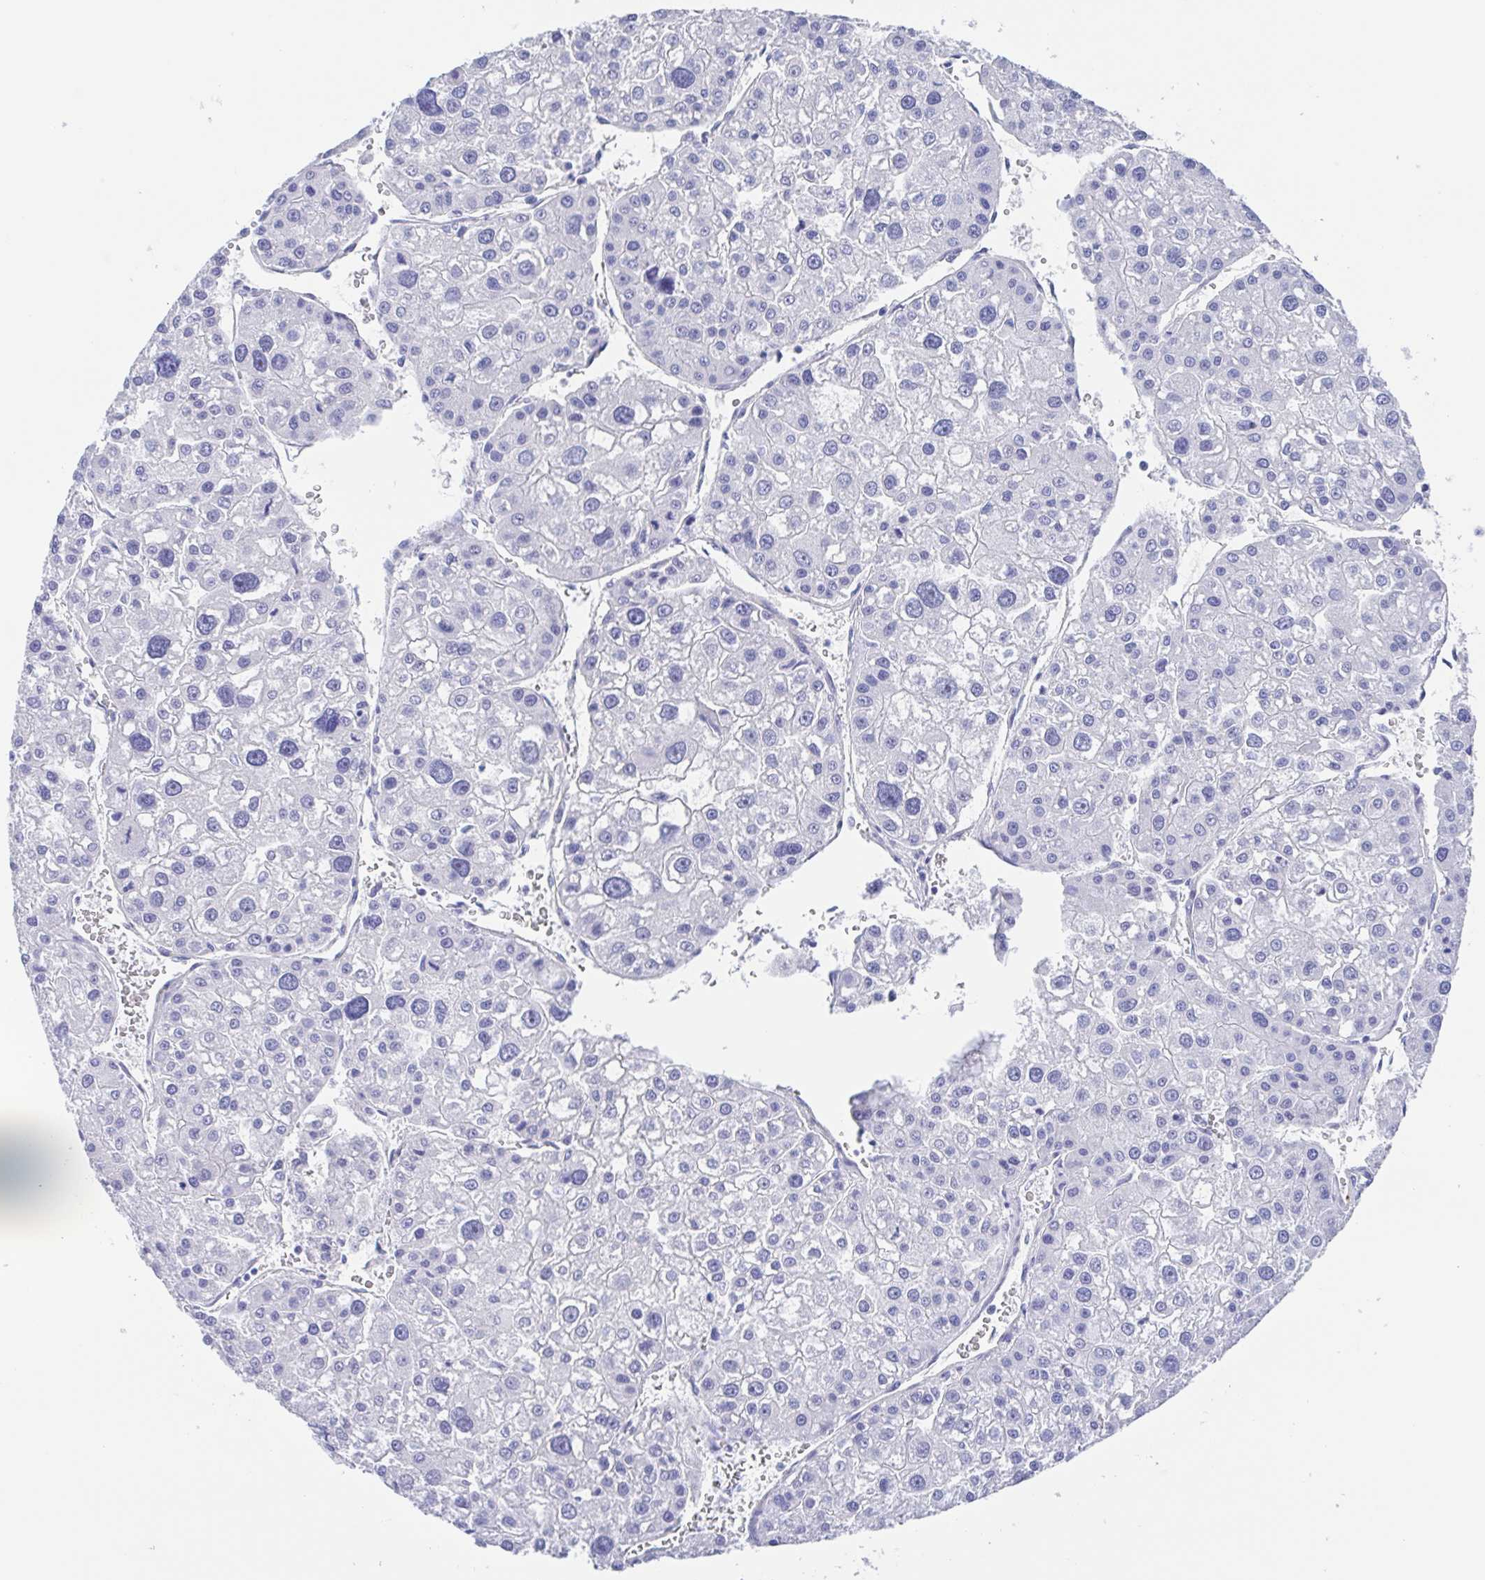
{"staining": {"intensity": "negative", "quantity": "none", "location": "none"}, "tissue": "liver cancer", "cell_type": "Tumor cells", "image_type": "cancer", "snomed": [{"axis": "morphology", "description": "Carcinoma, Hepatocellular, NOS"}, {"axis": "topography", "description": "Liver"}], "caption": "IHC image of neoplastic tissue: hepatocellular carcinoma (liver) stained with DAB (3,3'-diaminobenzidine) reveals no significant protein positivity in tumor cells.", "gene": "MUCL3", "patient": {"sex": "male", "age": 73}}